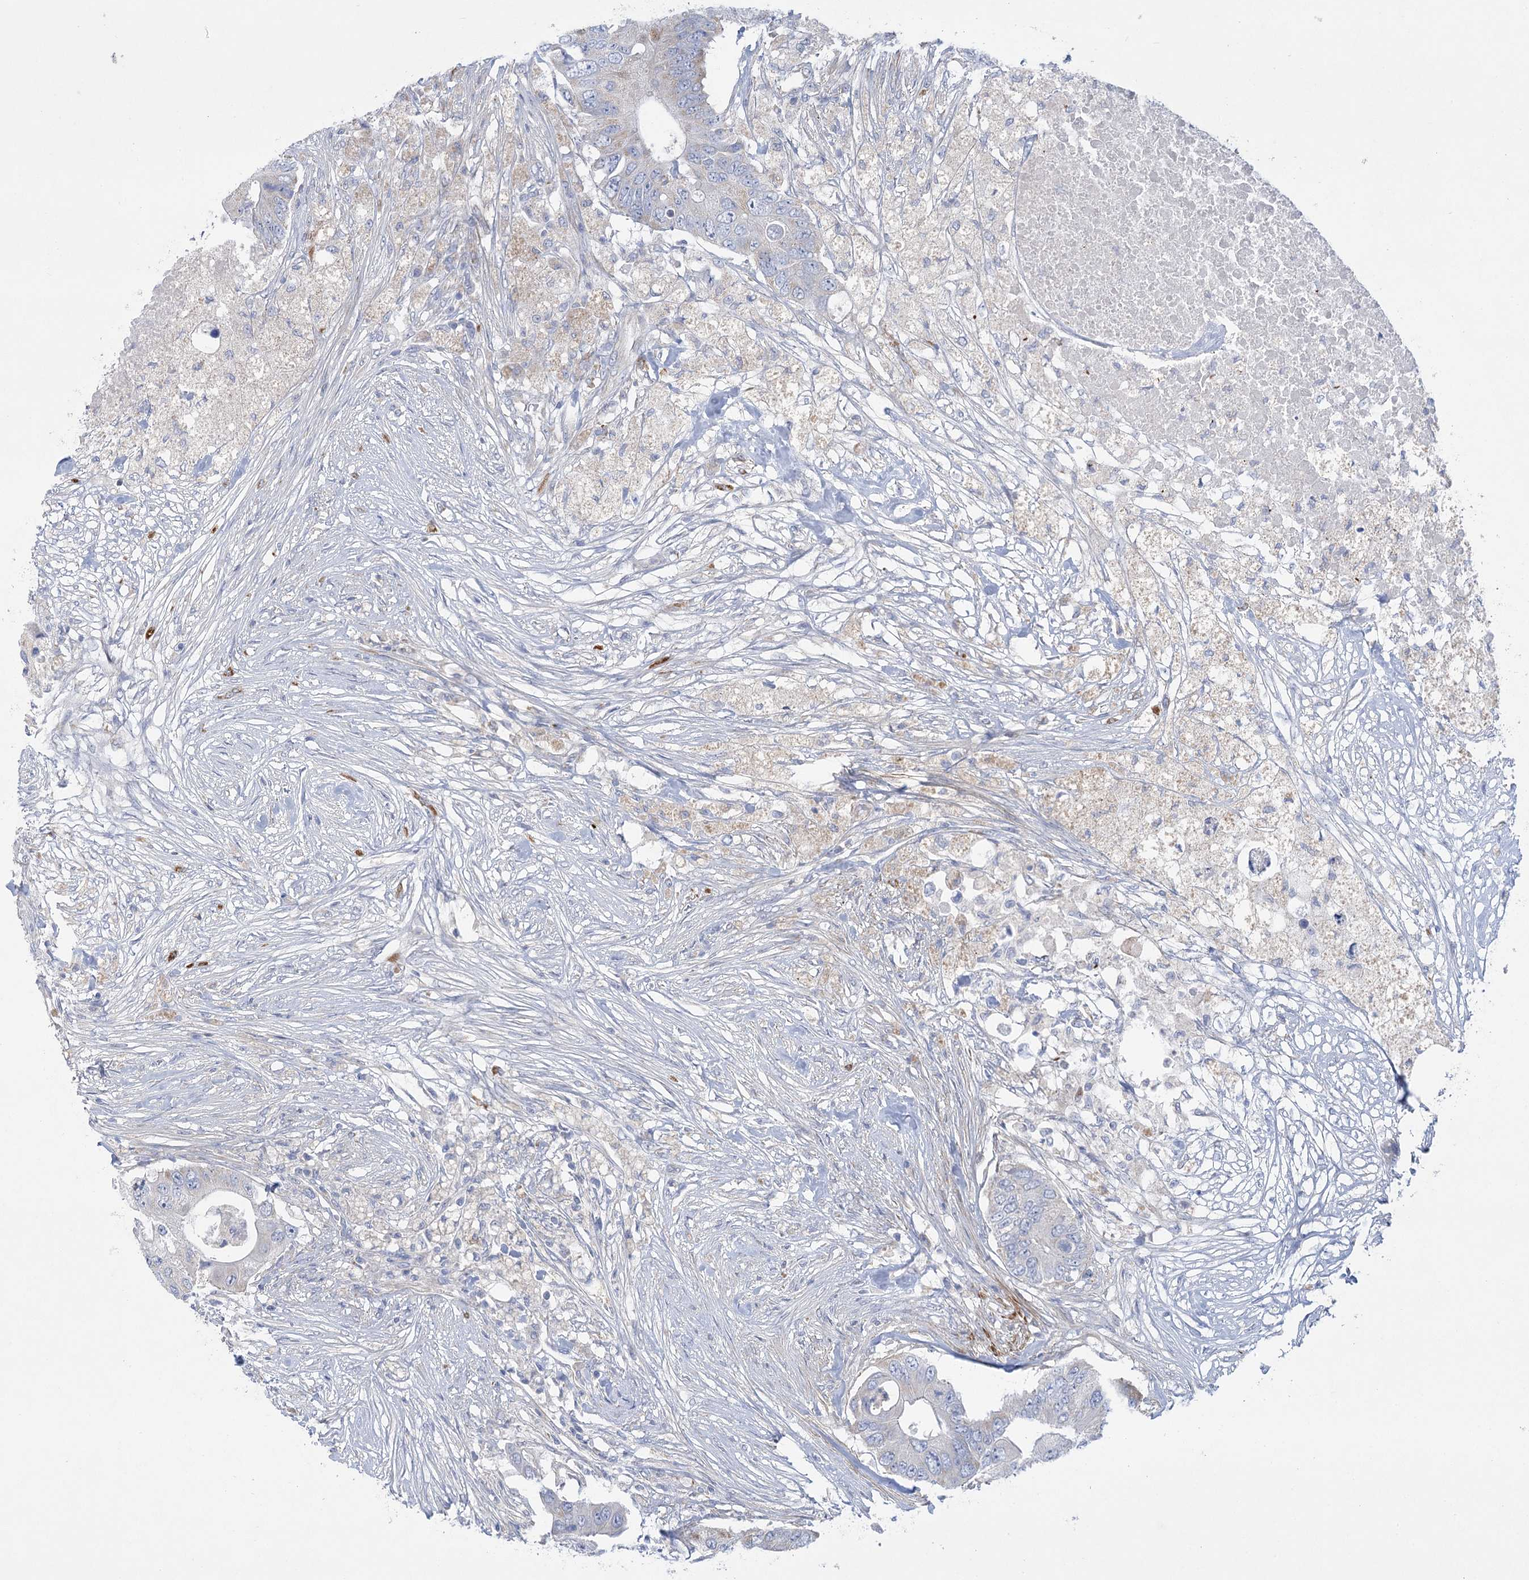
{"staining": {"intensity": "negative", "quantity": "none", "location": "none"}, "tissue": "colorectal cancer", "cell_type": "Tumor cells", "image_type": "cancer", "snomed": [{"axis": "morphology", "description": "Adenocarcinoma, NOS"}, {"axis": "topography", "description": "Colon"}], "caption": "The micrograph exhibits no staining of tumor cells in adenocarcinoma (colorectal).", "gene": "DHTKD1", "patient": {"sex": "male", "age": 71}}